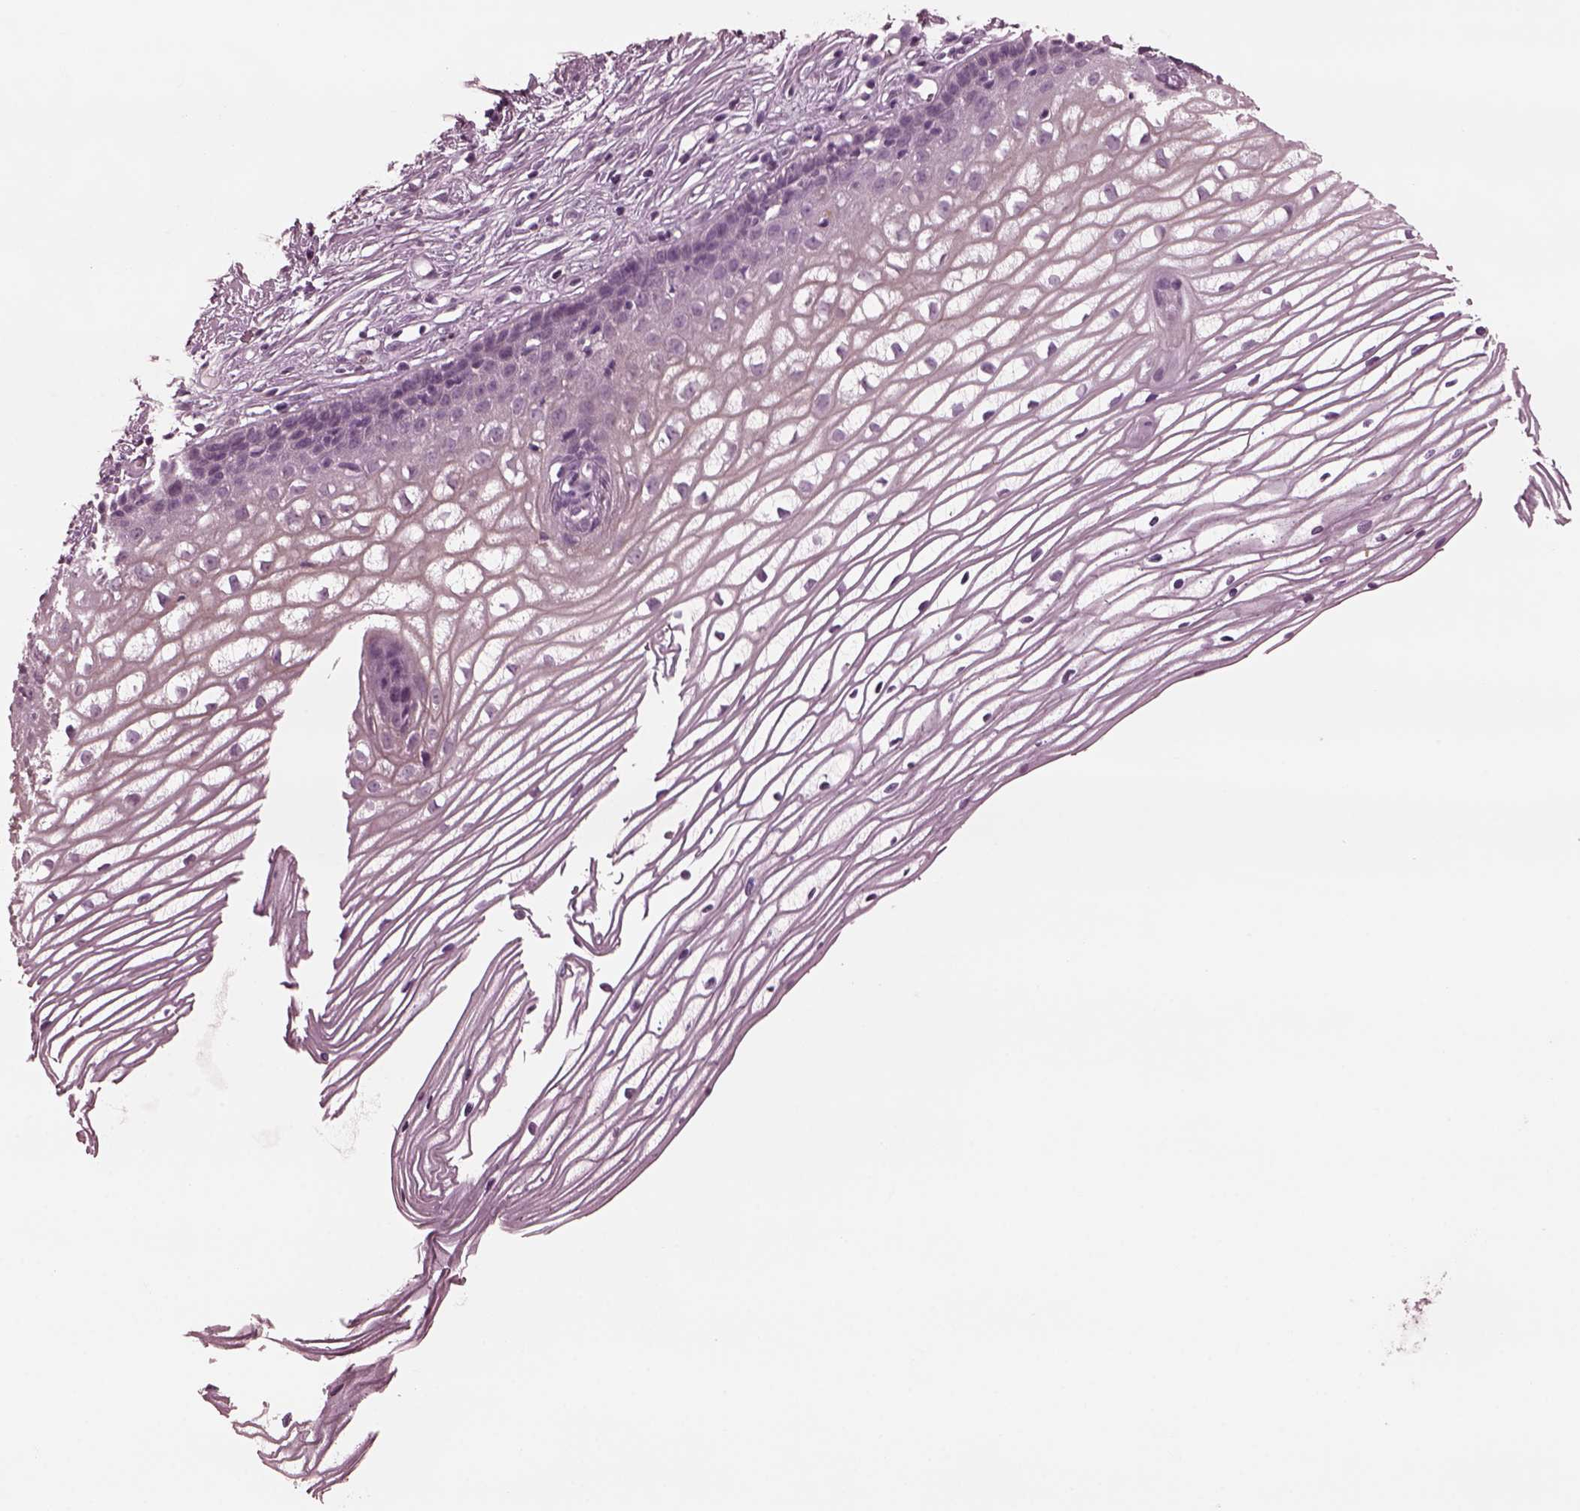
{"staining": {"intensity": "negative", "quantity": "none", "location": "none"}, "tissue": "cervix", "cell_type": "Glandular cells", "image_type": "normal", "snomed": [{"axis": "morphology", "description": "Normal tissue, NOS"}, {"axis": "topography", "description": "Cervix"}], "caption": "This is a image of immunohistochemistry (IHC) staining of unremarkable cervix, which shows no expression in glandular cells.", "gene": "YY2", "patient": {"sex": "female", "age": 40}}